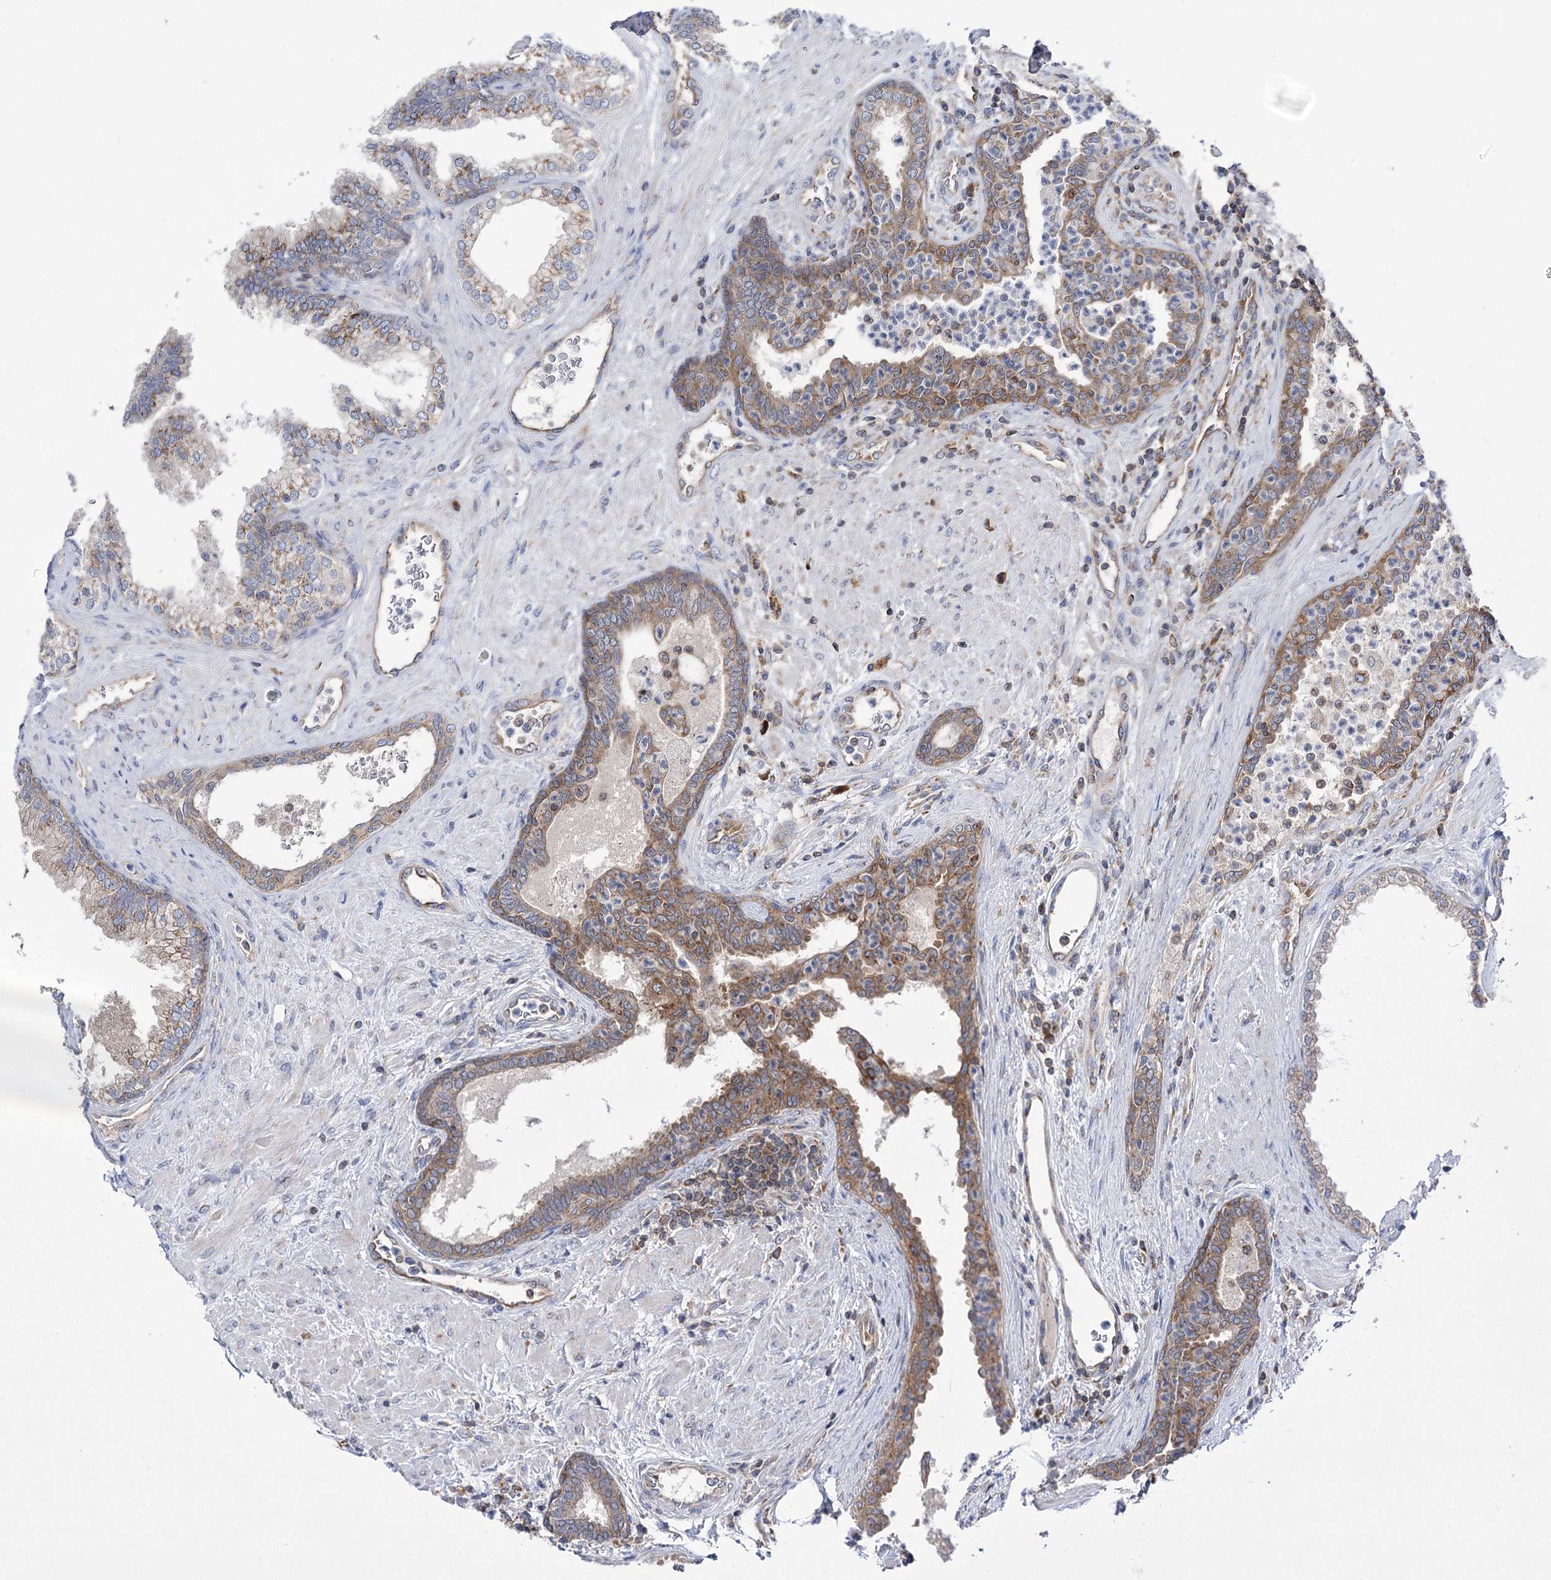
{"staining": {"intensity": "moderate", "quantity": "25%-75%", "location": "cytoplasmic/membranous"}, "tissue": "prostate", "cell_type": "Glandular cells", "image_type": "normal", "snomed": [{"axis": "morphology", "description": "Normal tissue, NOS"}, {"axis": "topography", "description": "Prostate"}], "caption": "Prostate stained with DAB (3,3'-diaminobenzidine) immunohistochemistry (IHC) displays medium levels of moderate cytoplasmic/membranous expression in about 25%-75% of glandular cells.", "gene": "ZNF622", "patient": {"sex": "male", "age": 76}}